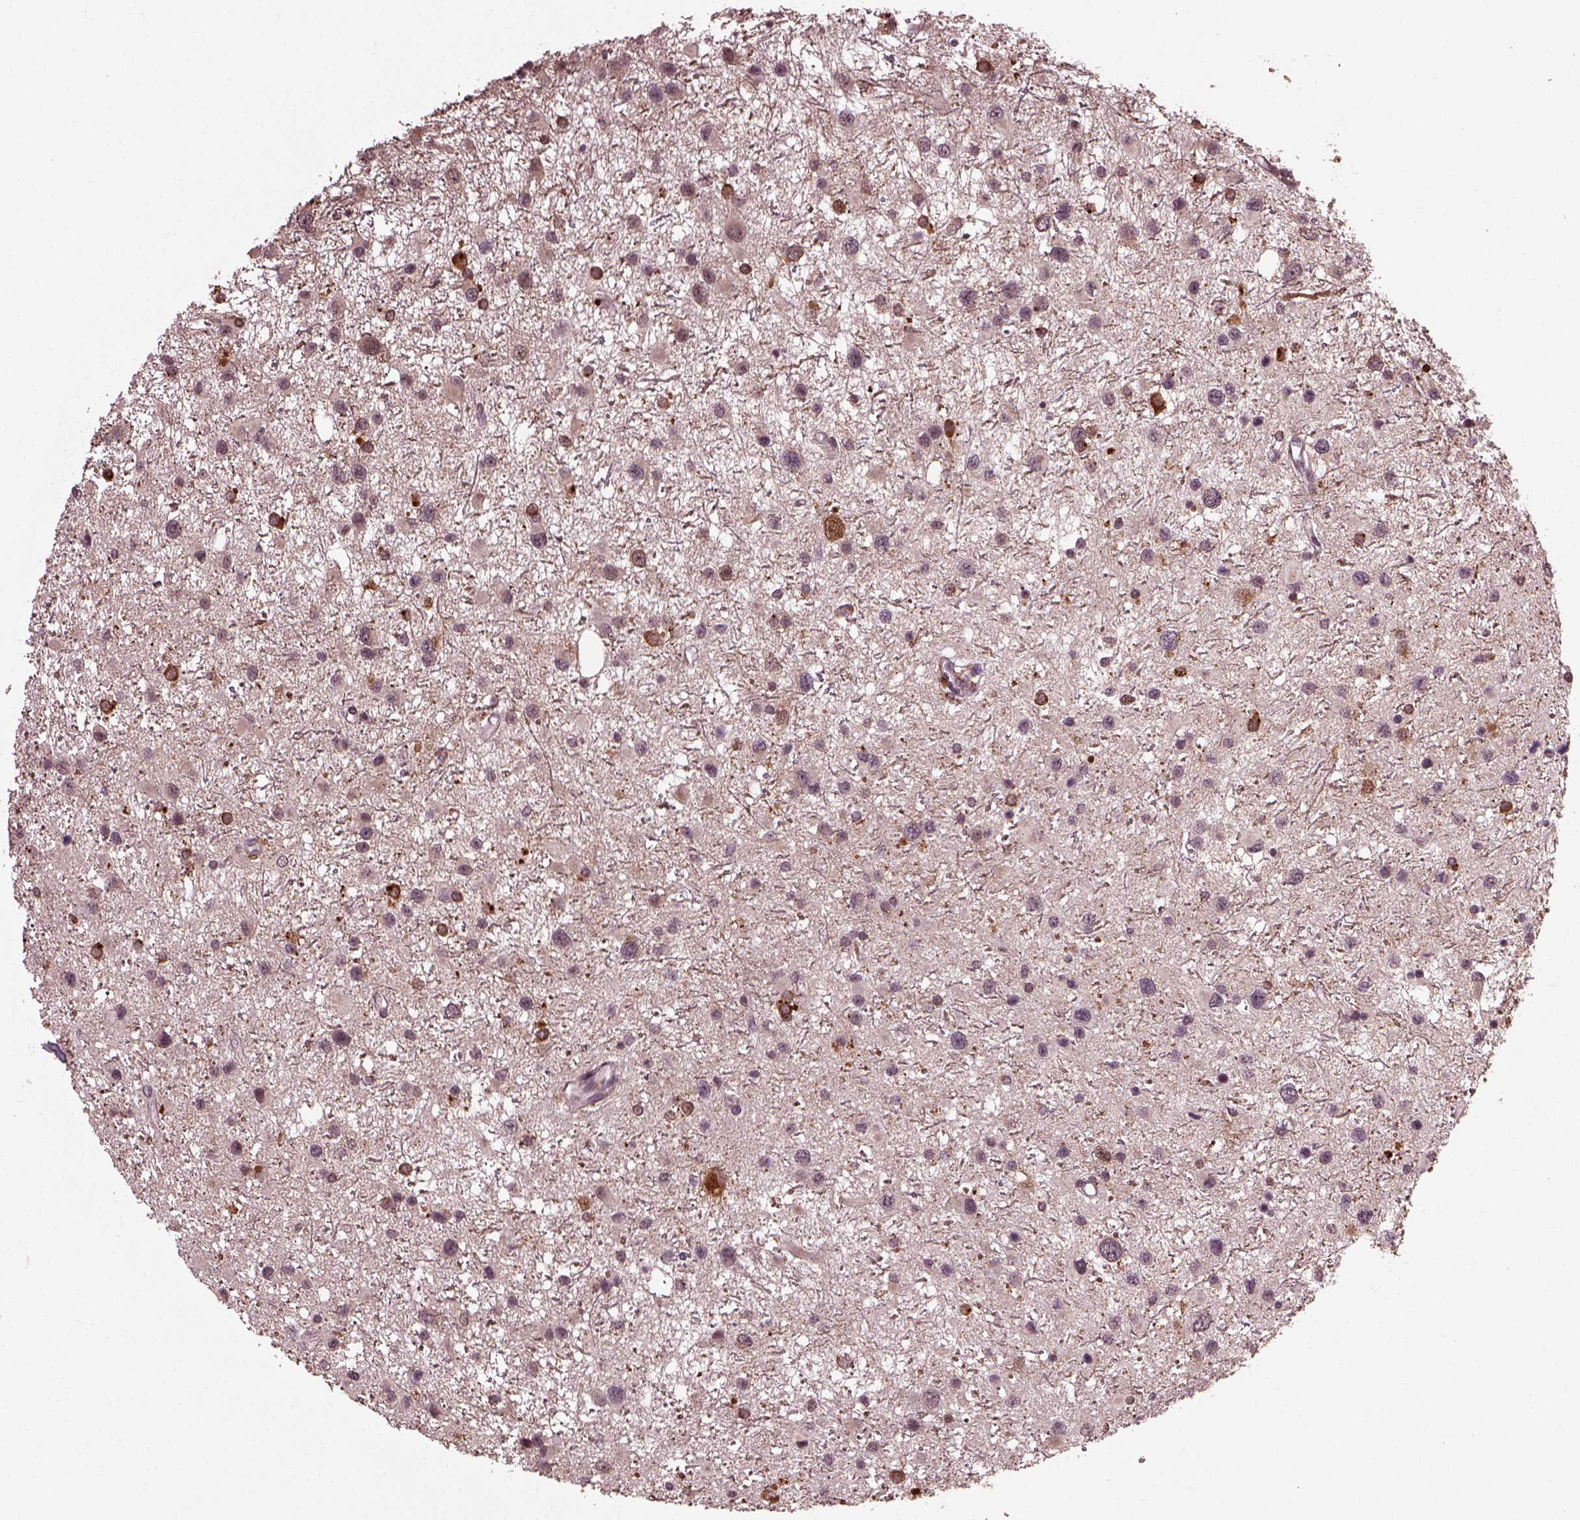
{"staining": {"intensity": "negative", "quantity": "none", "location": "none"}, "tissue": "glioma", "cell_type": "Tumor cells", "image_type": "cancer", "snomed": [{"axis": "morphology", "description": "Glioma, malignant, Low grade"}, {"axis": "topography", "description": "Brain"}], "caption": "There is no significant expression in tumor cells of malignant glioma (low-grade).", "gene": "RUFY3", "patient": {"sex": "female", "age": 32}}